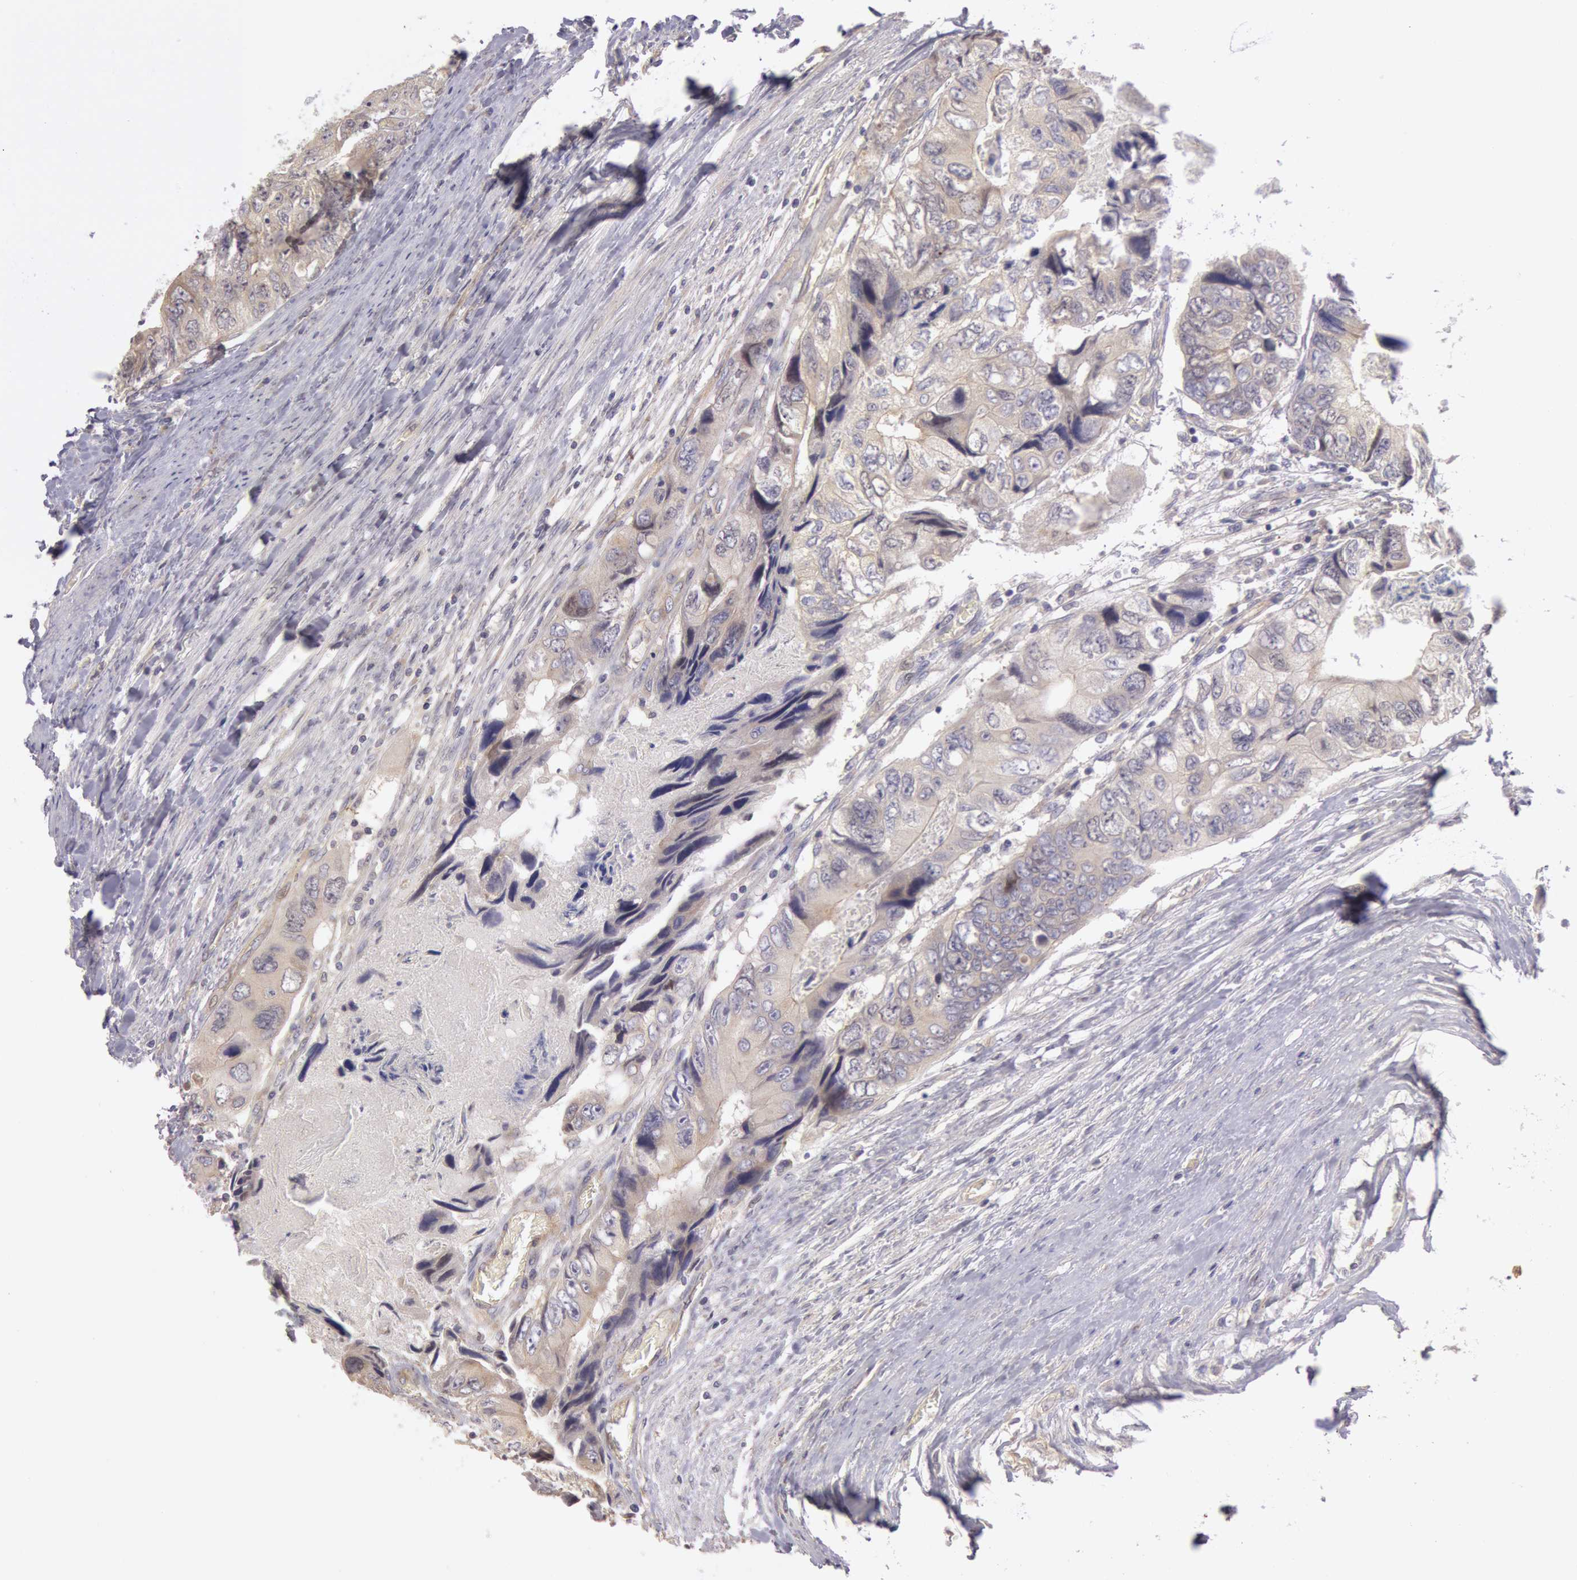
{"staining": {"intensity": "negative", "quantity": "none", "location": "none"}, "tissue": "colorectal cancer", "cell_type": "Tumor cells", "image_type": "cancer", "snomed": [{"axis": "morphology", "description": "Adenocarcinoma, NOS"}, {"axis": "topography", "description": "Rectum"}], "caption": "The IHC micrograph has no significant positivity in tumor cells of colorectal adenocarcinoma tissue.", "gene": "AMOTL1", "patient": {"sex": "female", "age": 82}}